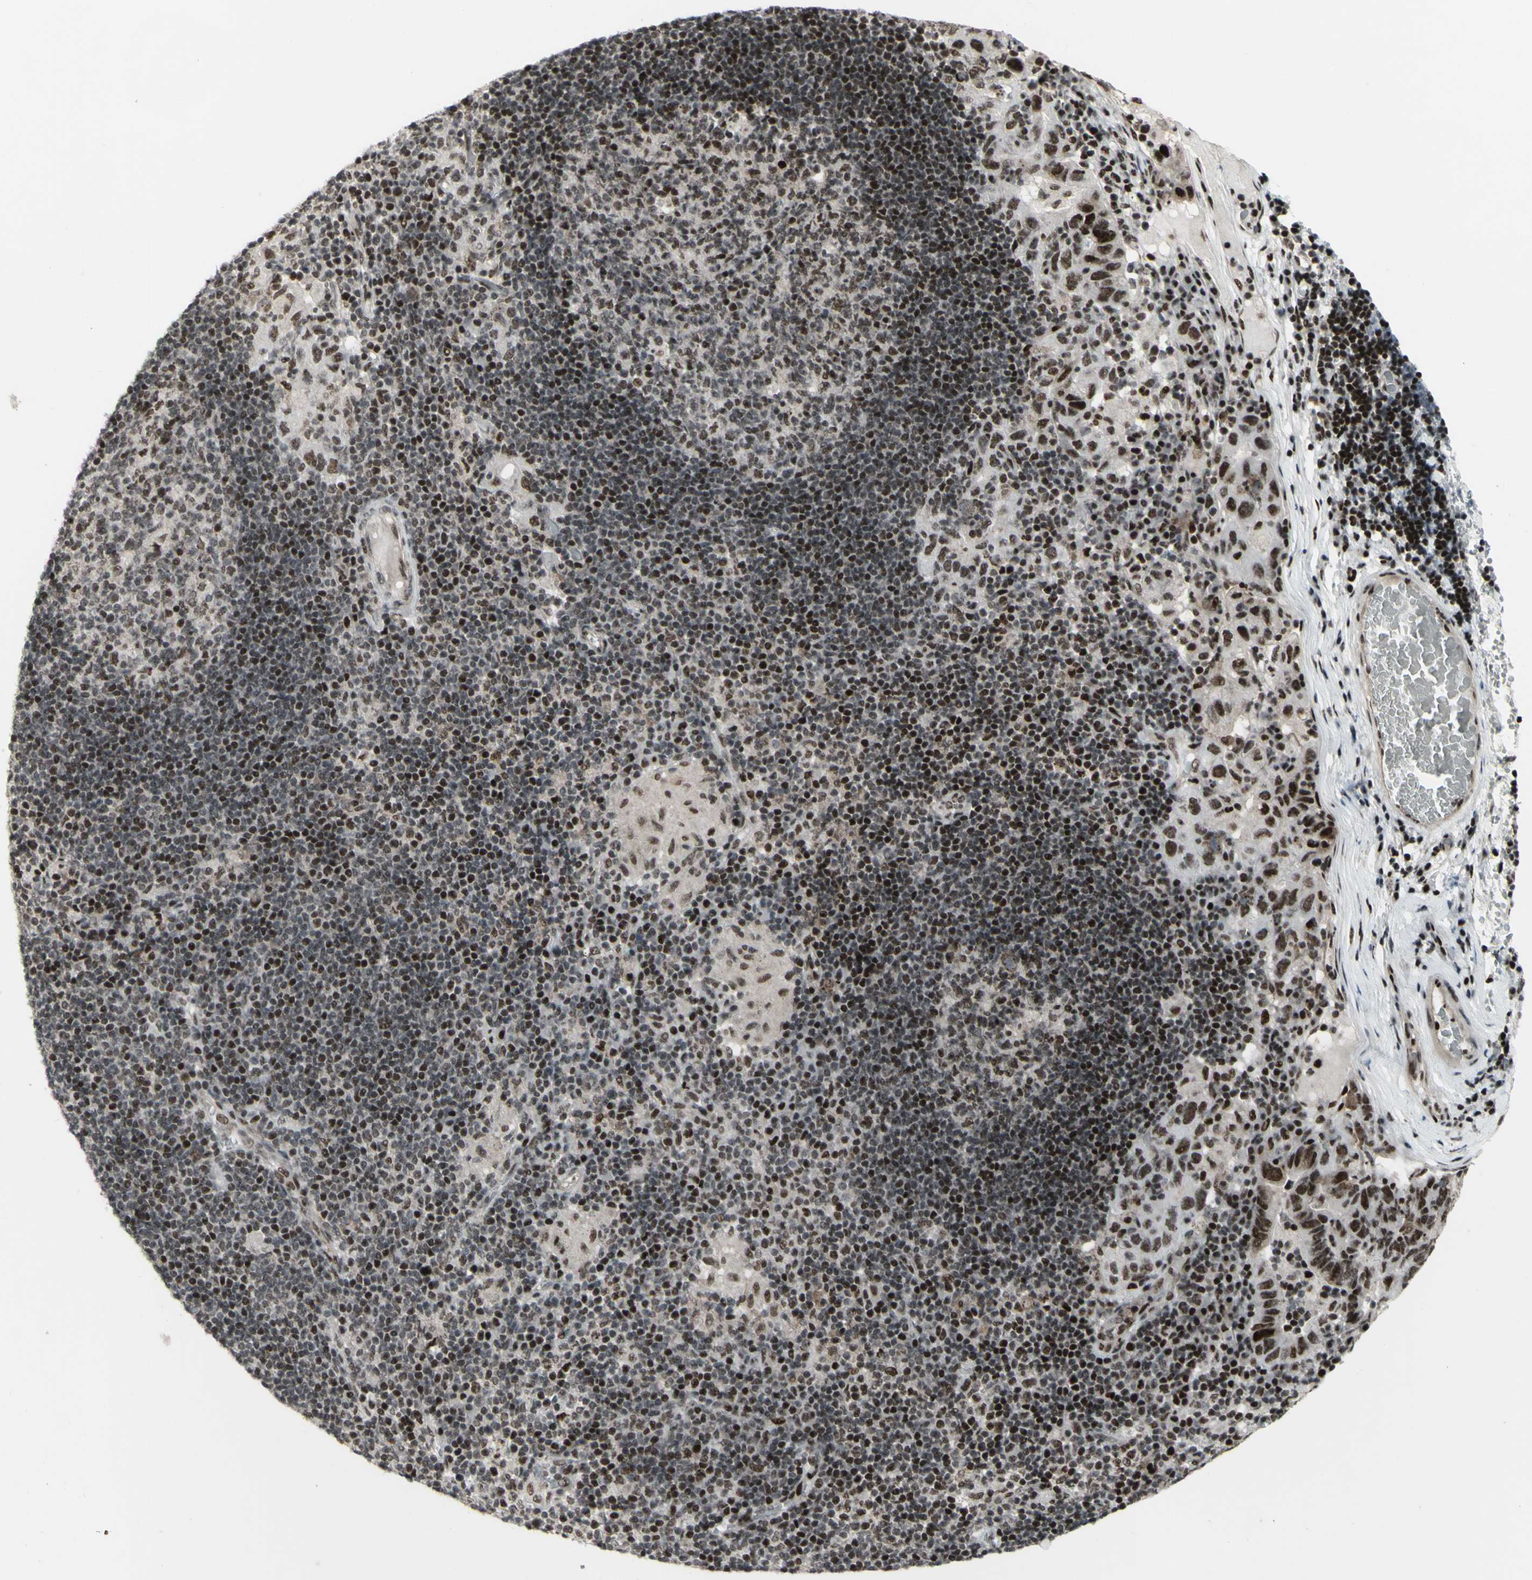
{"staining": {"intensity": "strong", "quantity": ">75%", "location": "nuclear"}, "tissue": "adipose tissue", "cell_type": "Adipocytes", "image_type": "normal", "snomed": [{"axis": "morphology", "description": "Normal tissue, NOS"}, {"axis": "morphology", "description": "Adenocarcinoma, NOS"}, {"axis": "topography", "description": "Esophagus"}], "caption": "Adipose tissue was stained to show a protein in brown. There is high levels of strong nuclear expression in approximately >75% of adipocytes. (DAB = brown stain, brightfield microscopy at high magnification).", "gene": "SUPT6H", "patient": {"sex": "male", "age": 62}}